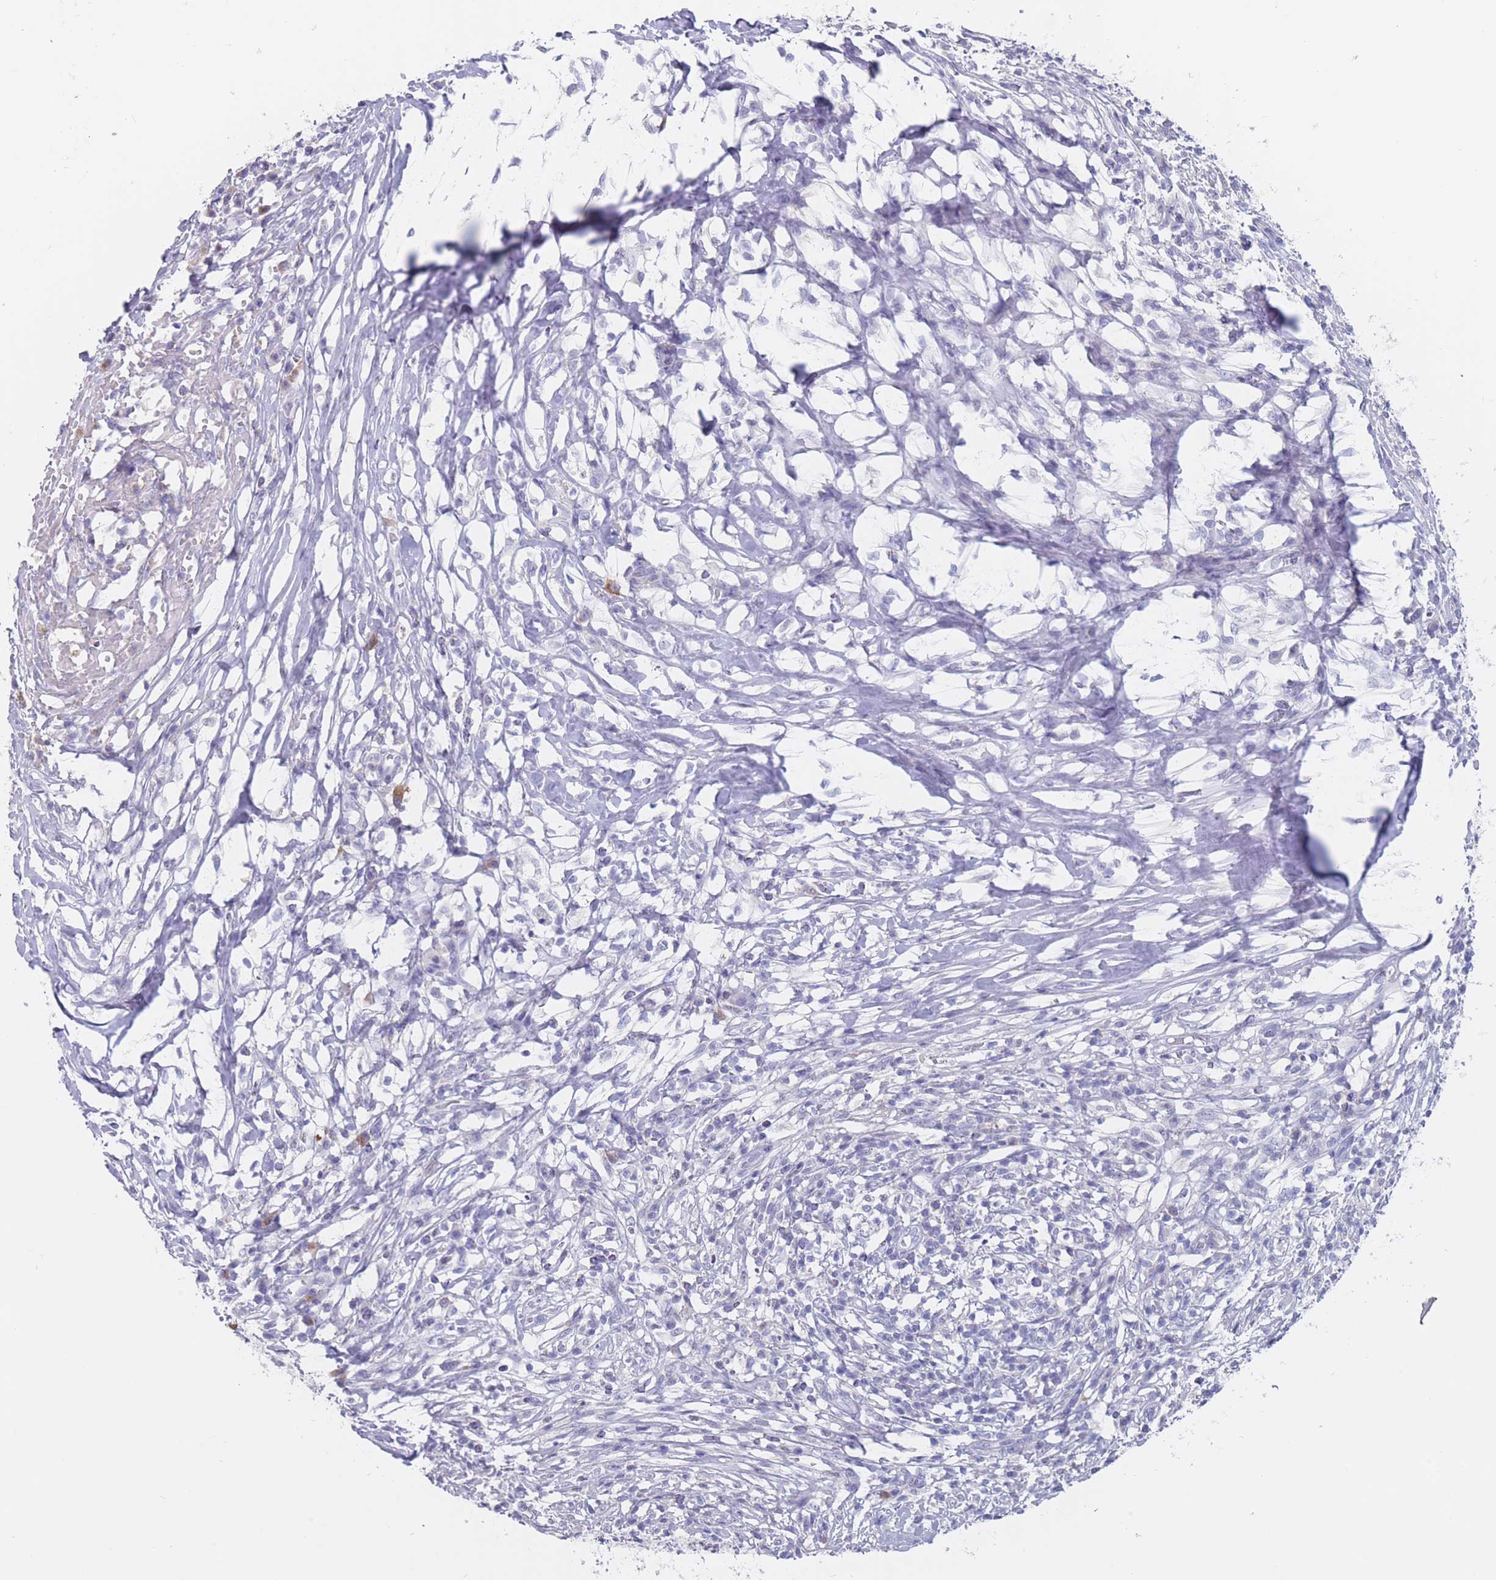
{"staining": {"intensity": "negative", "quantity": "none", "location": "none"}, "tissue": "melanoma", "cell_type": "Tumor cells", "image_type": "cancer", "snomed": [{"axis": "morphology", "description": "Malignant melanoma, NOS"}, {"axis": "topography", "description": "Skin"}], "caption": "The photomicrograph shows no staining of tumor cells in melanoma. The staining is performed using DAB (3,3'-diaminobenzidine) brown chromogen with nuclei counter-stained in using hematoxylin.", "gene": "CYP51A1", "patient": {"sex": "male", "age": 66}}